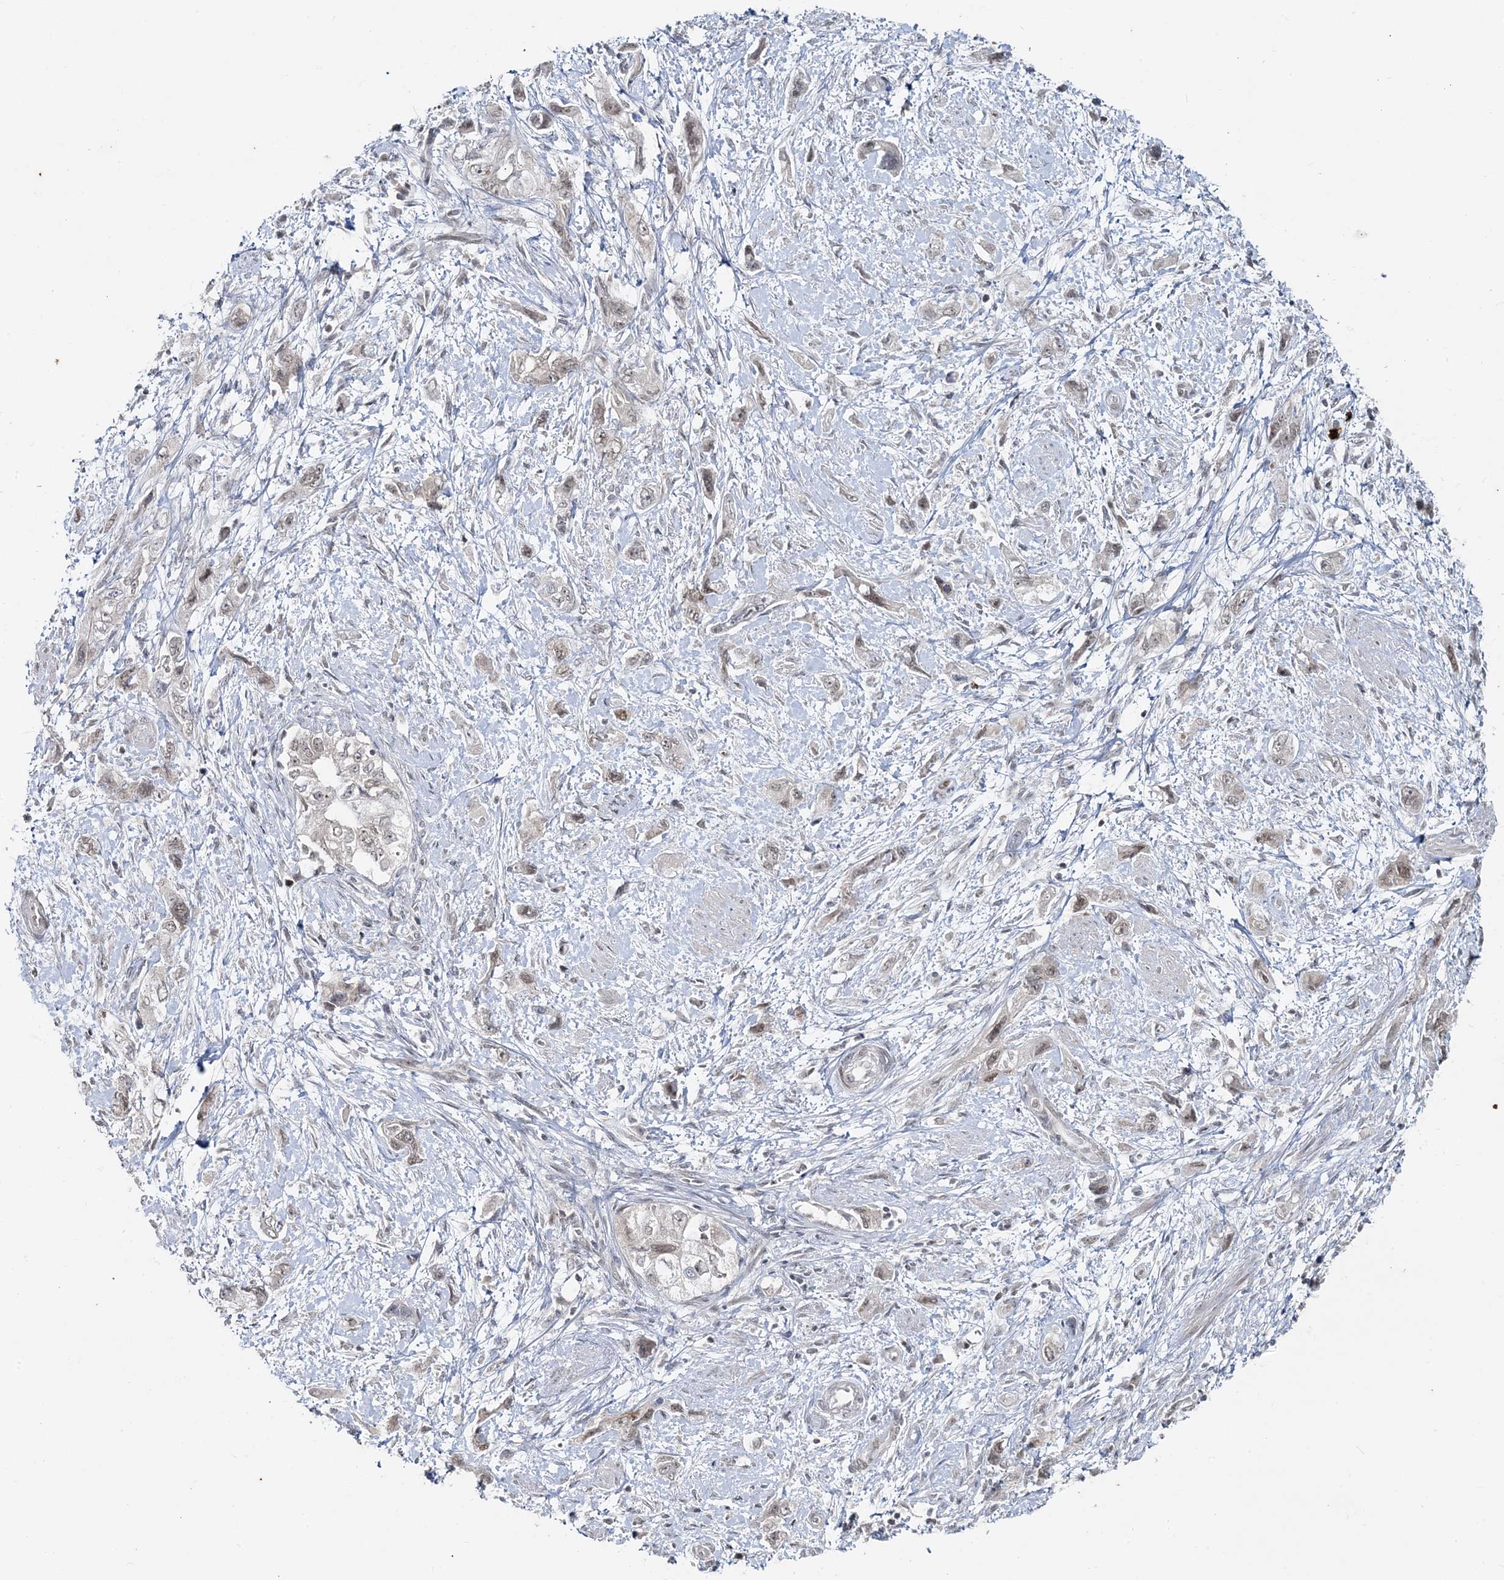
{"staining": {"intensity": "weak", "quantity": "<25%", "location": "nuclear"}, "tissue": "pancreatic cancer", "cell_type": "Tumor cells", "image_type": "cancer", "snomed": [{"axis": "morphology", "description": "Adenocarcinoma, NOS"}, {"axis": "topography", "description": "Pancreas"}], "caption": "Tumor cells show no significant protein staining in pancreatic cancer.", "gene": "LEXM", "patient": {"sex": "female", "age": 73}}